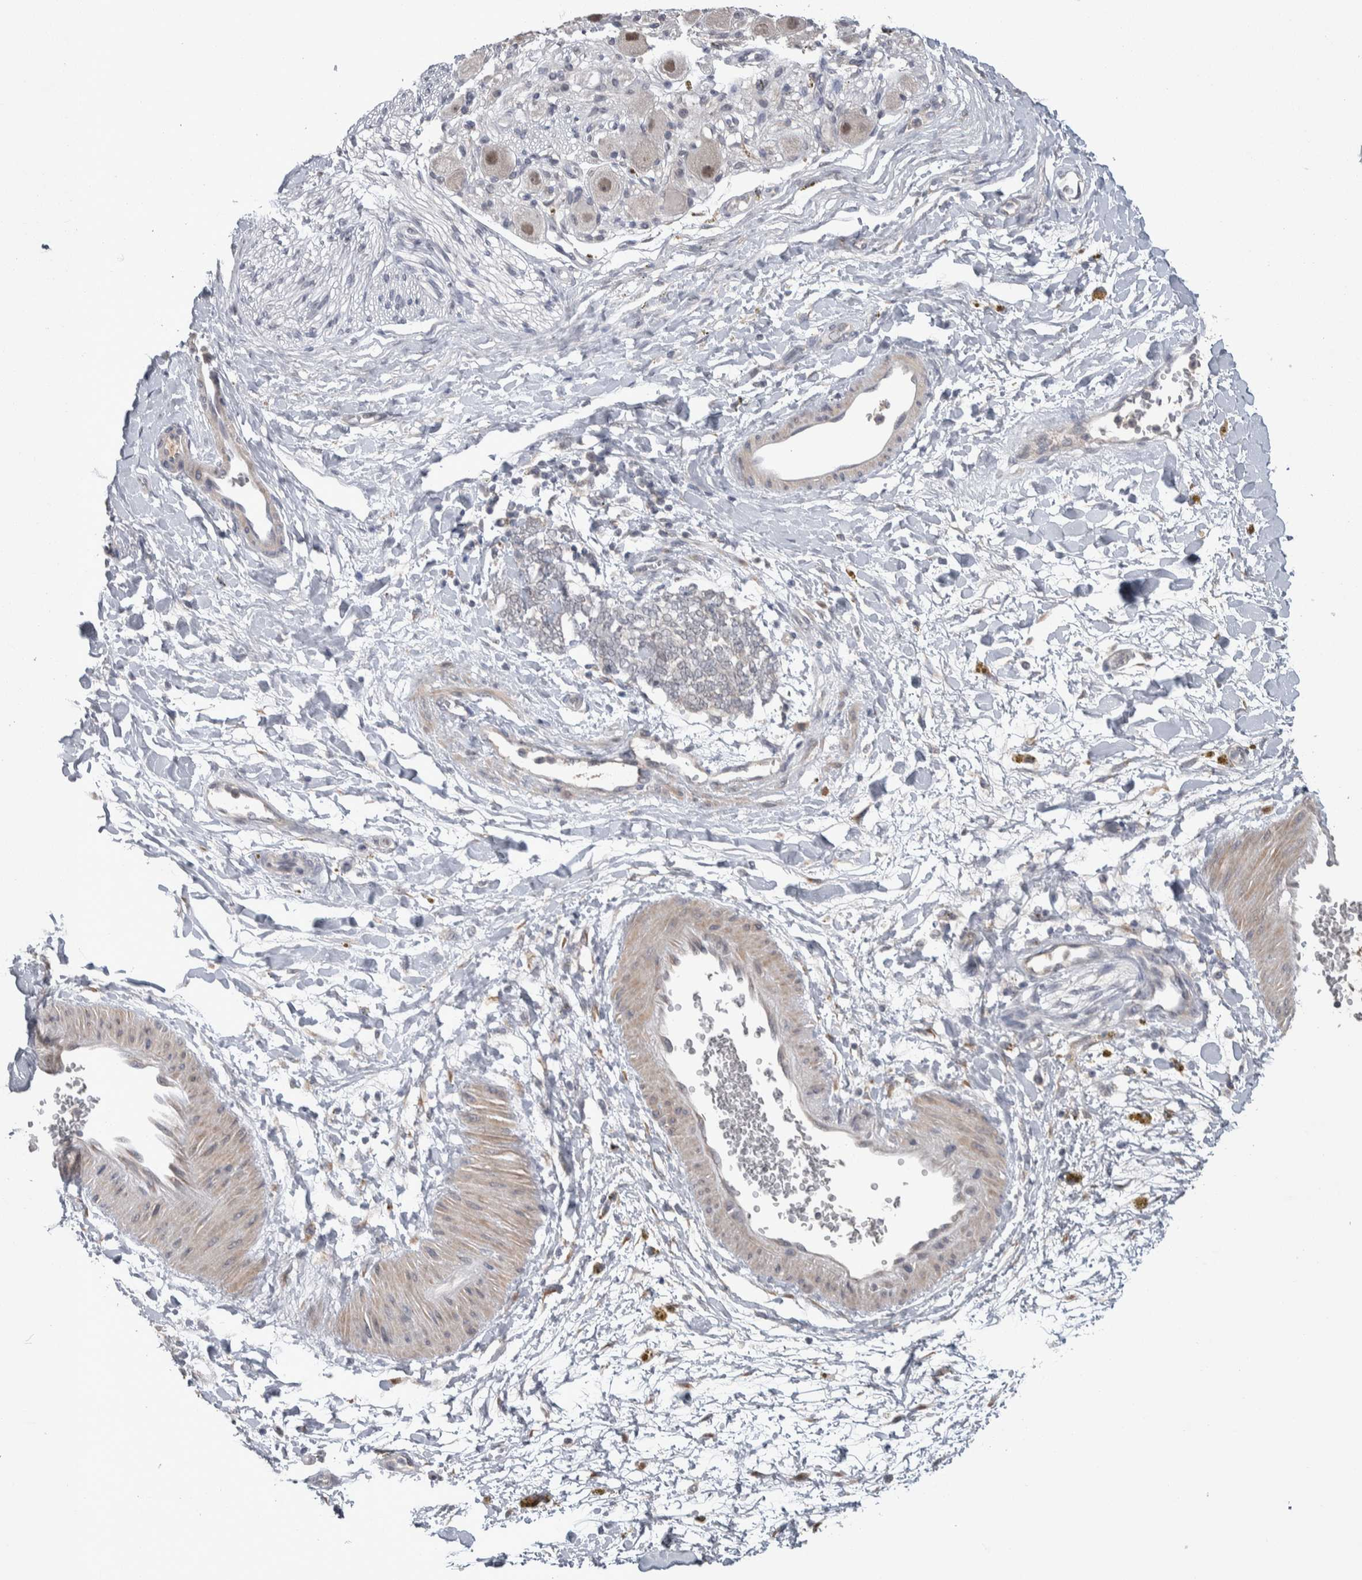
{"staining": {"intensity": "negative", "quantity": "none", "location": "none"}, "tissue": "adipose tissue", "cell_type": "Adipocytes", "image_type": "normal", "snomed": [{"axis": "morphology", "description": "Normal tissue, NOS"}, {"axis": "topography", "description": "Kidney"}, {"axis": "topography", "description": "Peripheral nerve tissue"}], "caption": "IHC of benign human adipose tissue exhibits no staining in adipocytes.", "gene": "CUL2", "patient": {"sex": "male", "age": 7}}